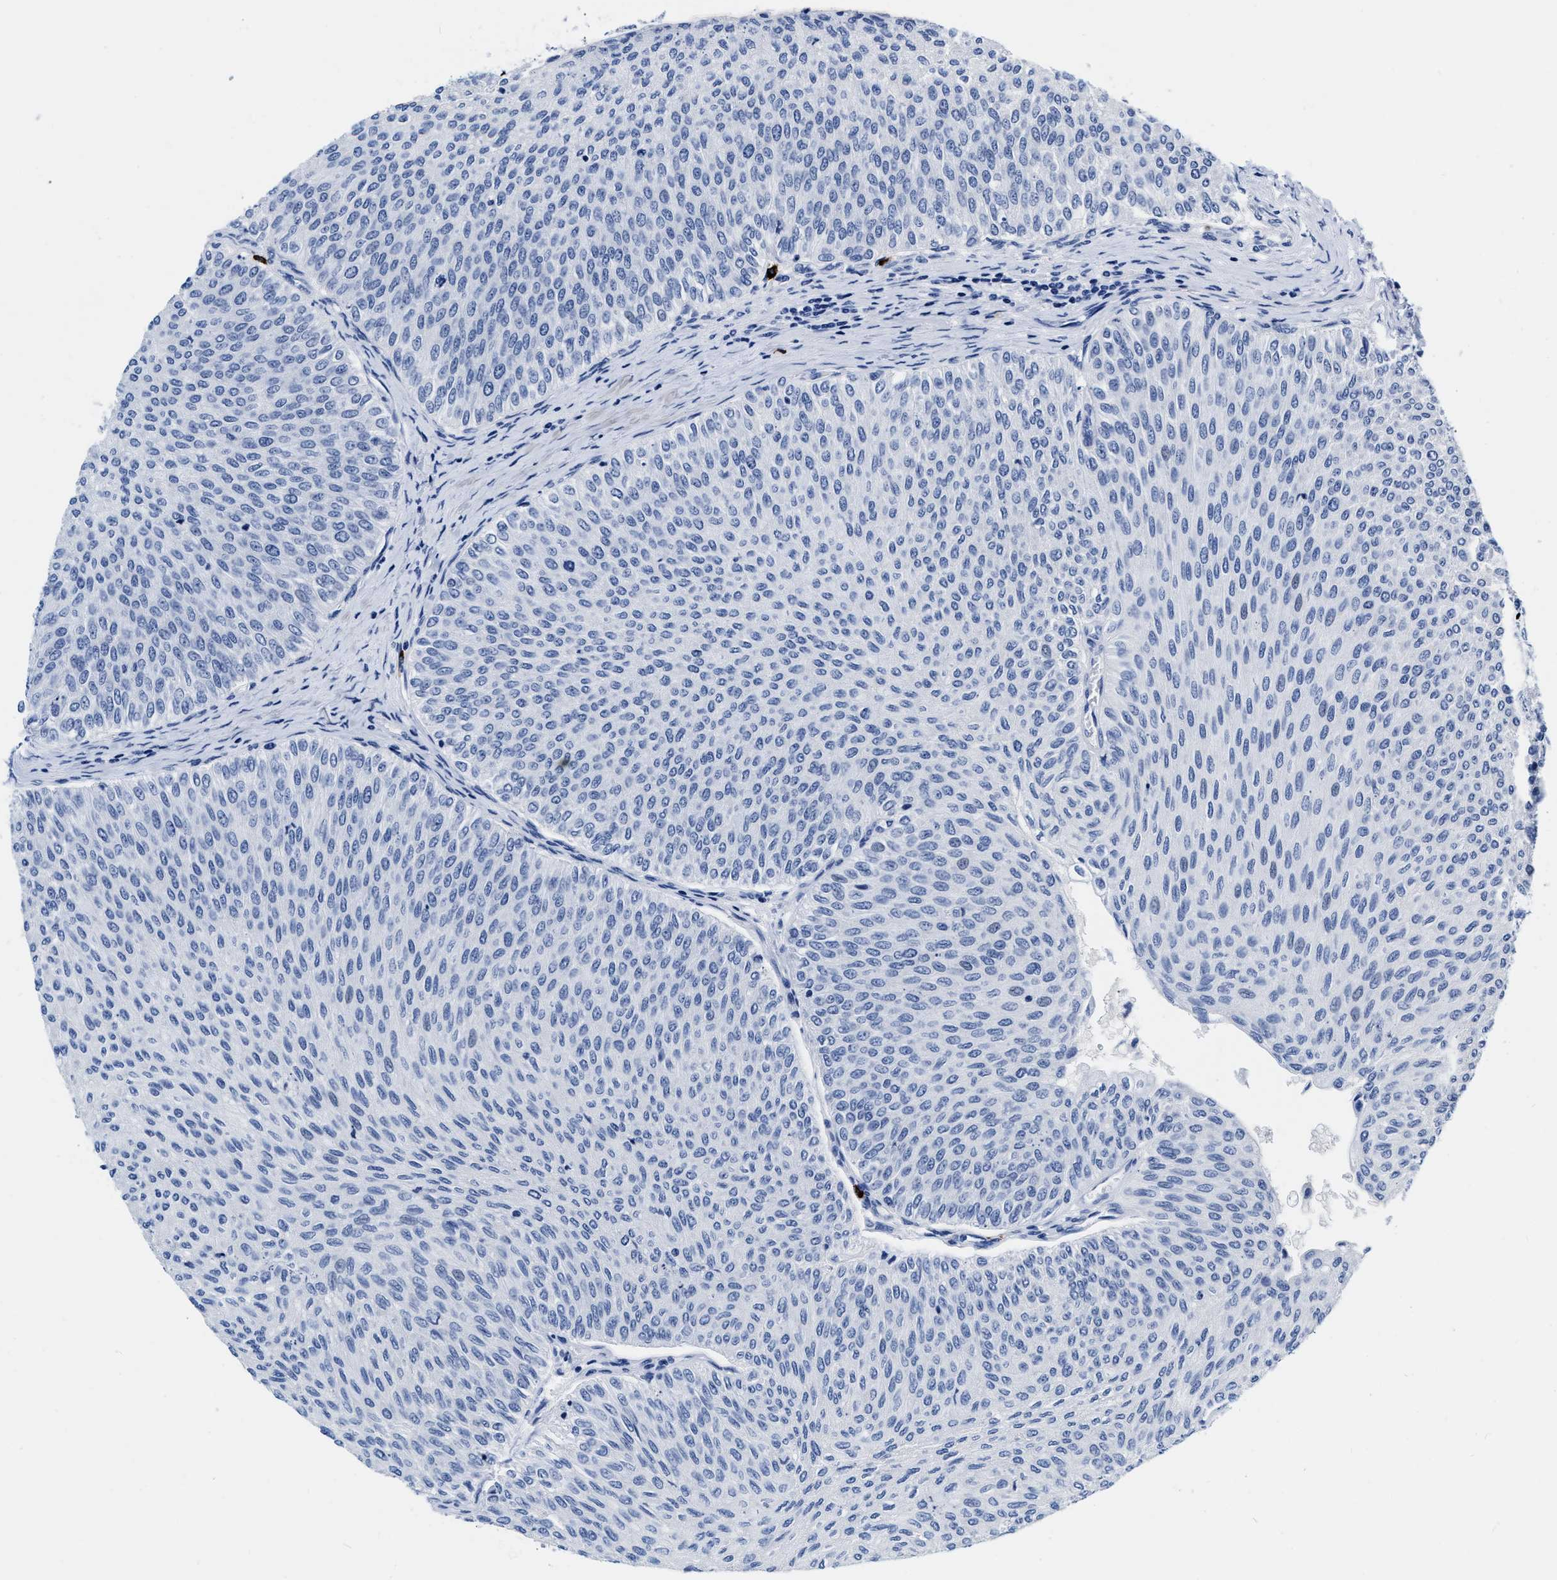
{"staining": {"intensity": "negative", "quantity": "none", "location": "none"}, "tissue": "urothelial cancer", "cell_type": "Tumor cells", "image_type": "cancer", "snomed": [{"axis": "morphology", "description": "Urothelial carcinoma, Low grade"}, {"axis": "topography", "description": "Urinary bladder"}], "caption": "This micrograph is of urothelial carcinoma (low-grade) stained with immunohistochemistry (IHC) to label a protein in brown with the nuclei are counter-stained blue. There is no staining in tumor cells. (DAB (3,3'-diaminobenzidine) immunohistochemistry with hematoxylin counter stain).", "gene": "CER1", "patient": {"sex": "male", "age": 78}}